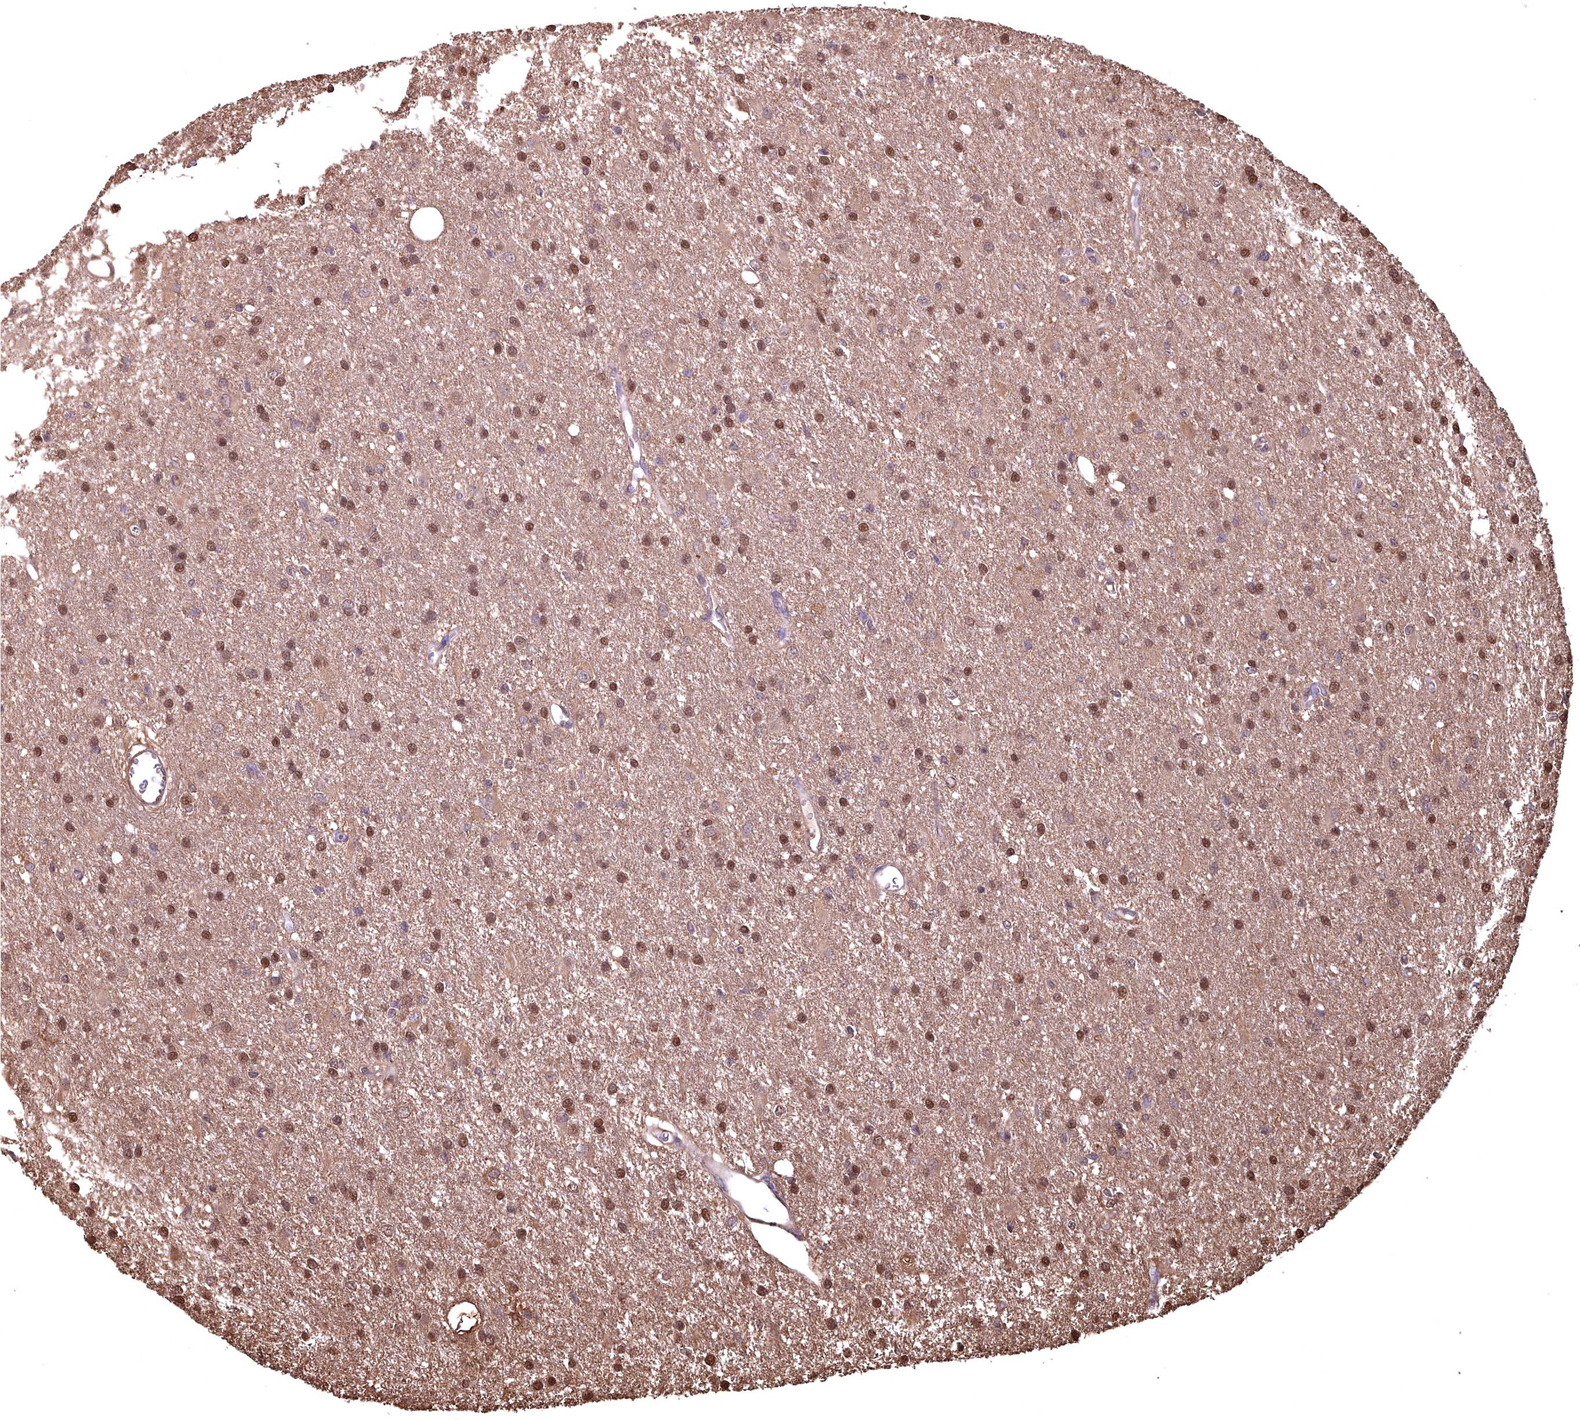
{"staining": {"intensity": "moderate", "quantity": ">75%", "location": "nuclear"}, "tissue": "glioma", "cell_type": "Tumor cells", "image_type": "cancer", "snomed": [{"axis": "morphology", "description": "Glioma, malignant, High grade"}, {"axis": "topography", "description": "Brain"}], "caption": "Protein analysis of glioma tissue exhibits moderate nuclear positivity in about >75% of tumor cells.", "gene": "GAPDH", "patient": {"sex": "female", "age": 50}}